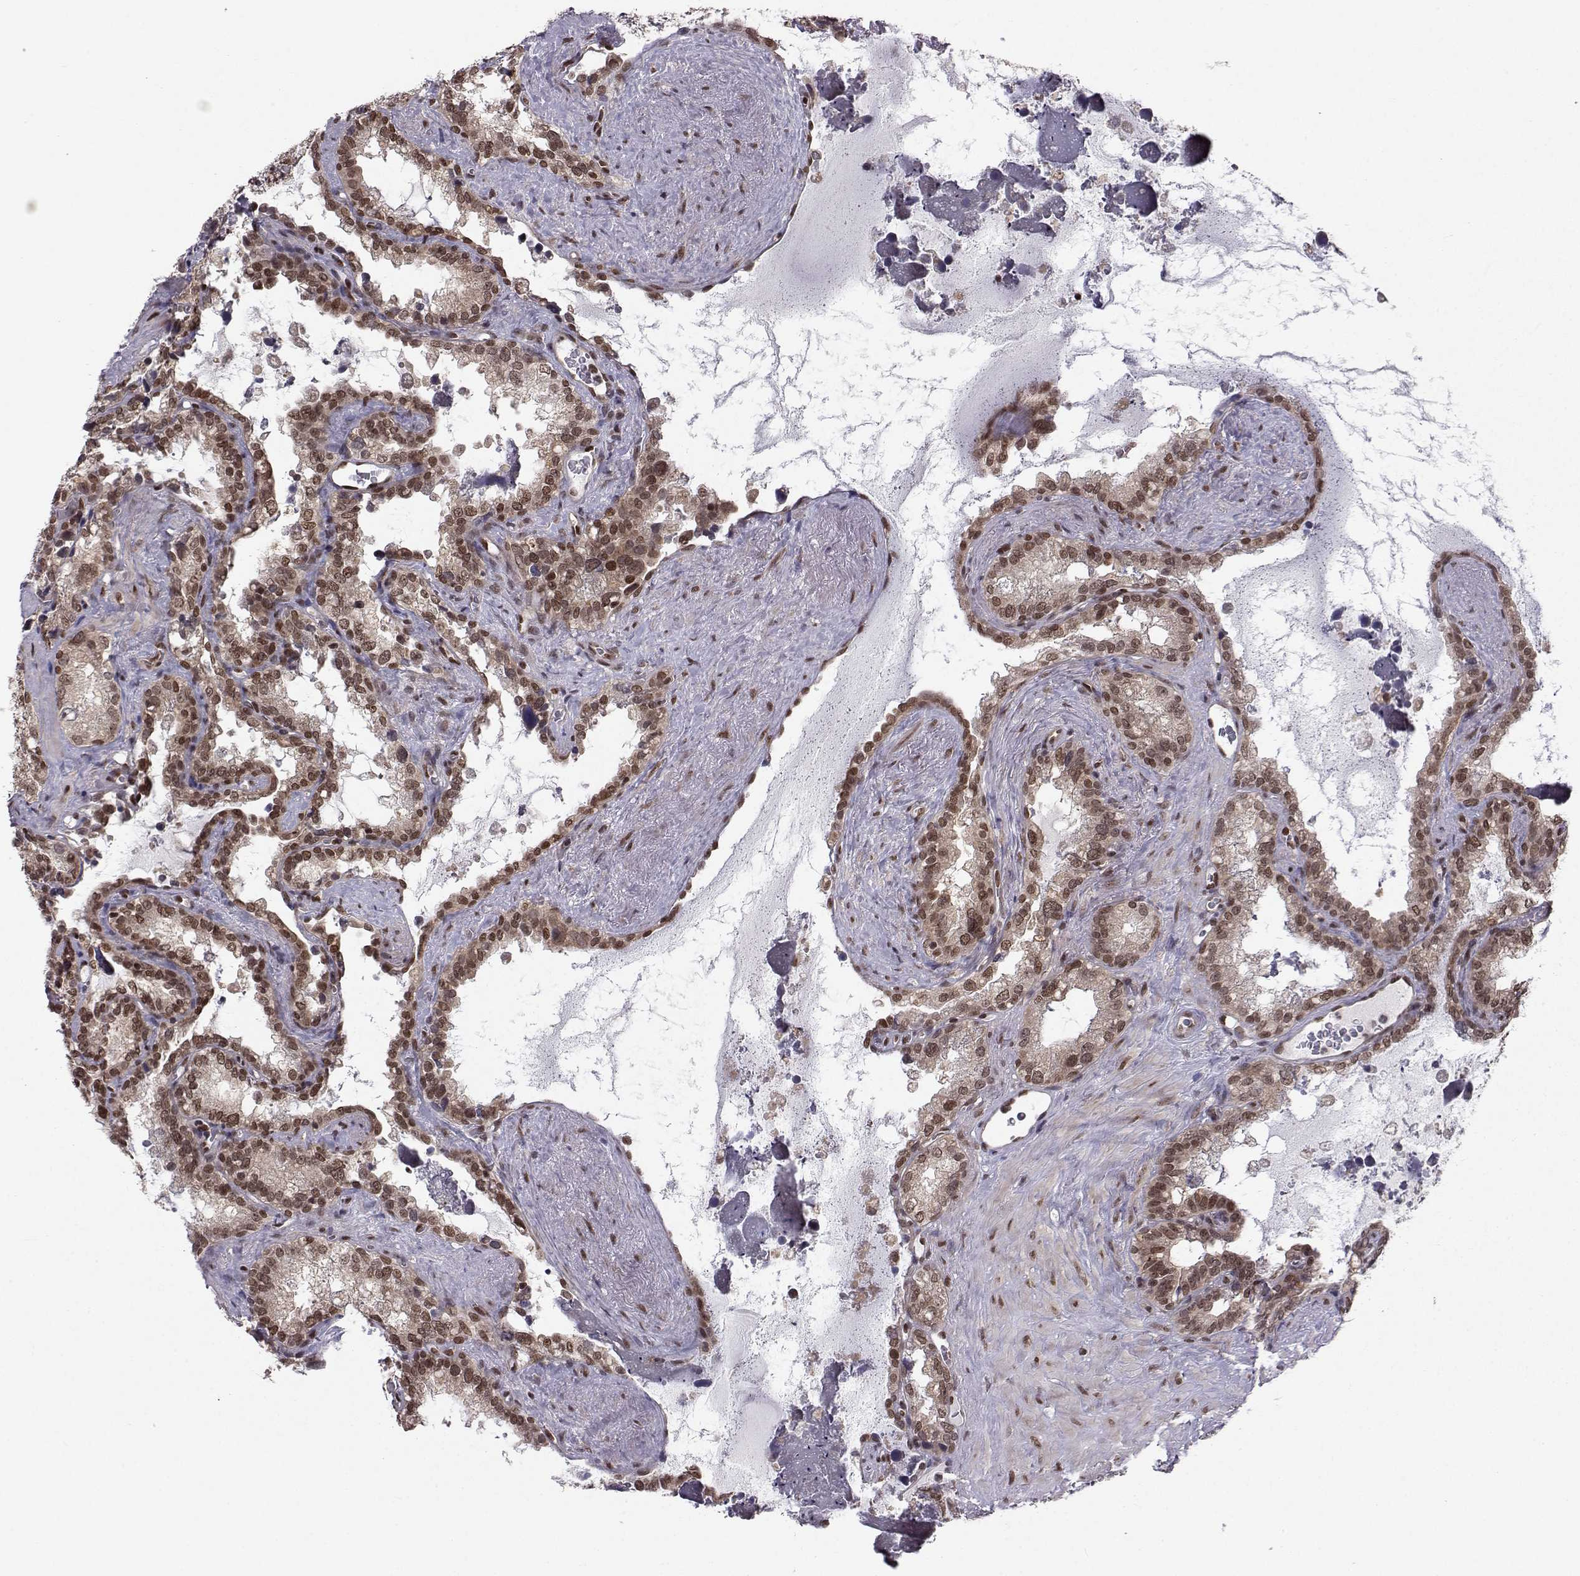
{"staining": {"intensity": "moderate", "quantity": ">75%", "location": "nuclear"}, "tissue": "seminal vesicle", "cell_type": "Glandular cells", "image_type": "normal", "snomed": [{"axis": "morphology", "description": "Normal tissue, NOS"}, {"axis": "topography", "description": "Seminal veicle"}], "caption": "The micrograph shows immunohistochemical staining of normal seminal vesicle. There is moderate nuclear staining is seen in about >75% of glandular cells. Using DAB (brown) and hematoxylin (blue) stains, captured at high magnification using brightfield microscopy.", "gene": "PKN2", "patient": {"sex": "male", "age": 71}}